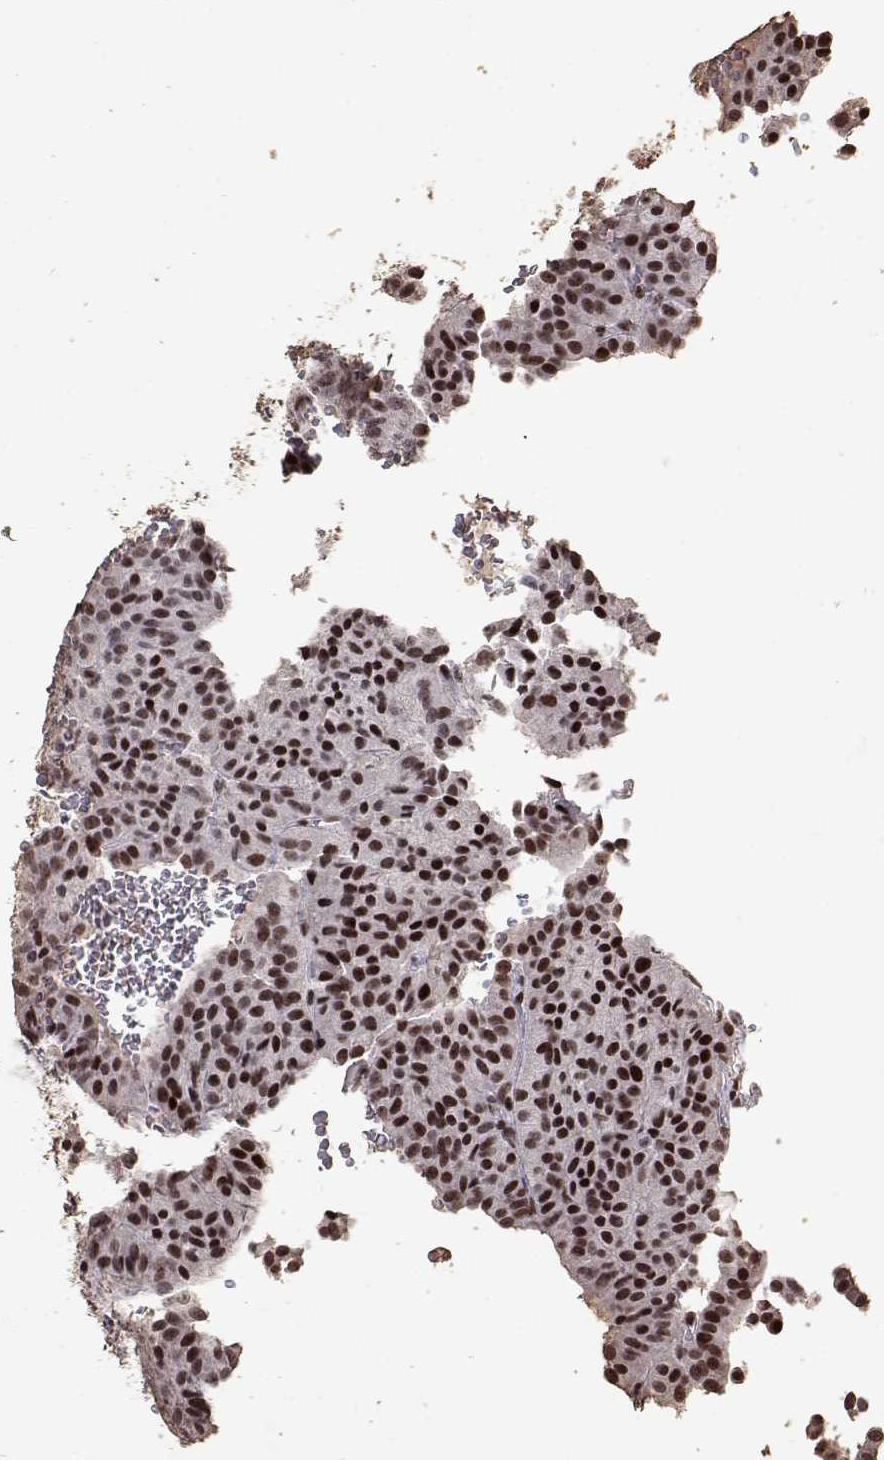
{"staining": {"intensity": "strong", "quantity": ">75%", "location": "nuclear"}, "tissue": "carcinoid", "cell_type": "Tumor cells", "image_type": "cancer", "snomed": [{"axis": "morphology", "description": "Carcinoid, malignant, NOS"}, {"axis": "topography", "description": "Lung"}], "caption": "An immunohistochemistry image of tumor tissue is shown. Protein staining in brown highlights strong nuclear positivity in carcinoid within tumor cells. (Stains: DAB (3,3'-diaminobenzidine) in brown, nuclei in blue, Microscopy: brightfield microscopy at high magnification).", "gene": "TOE1", "patient": {"sex": "male", "age": 70}}